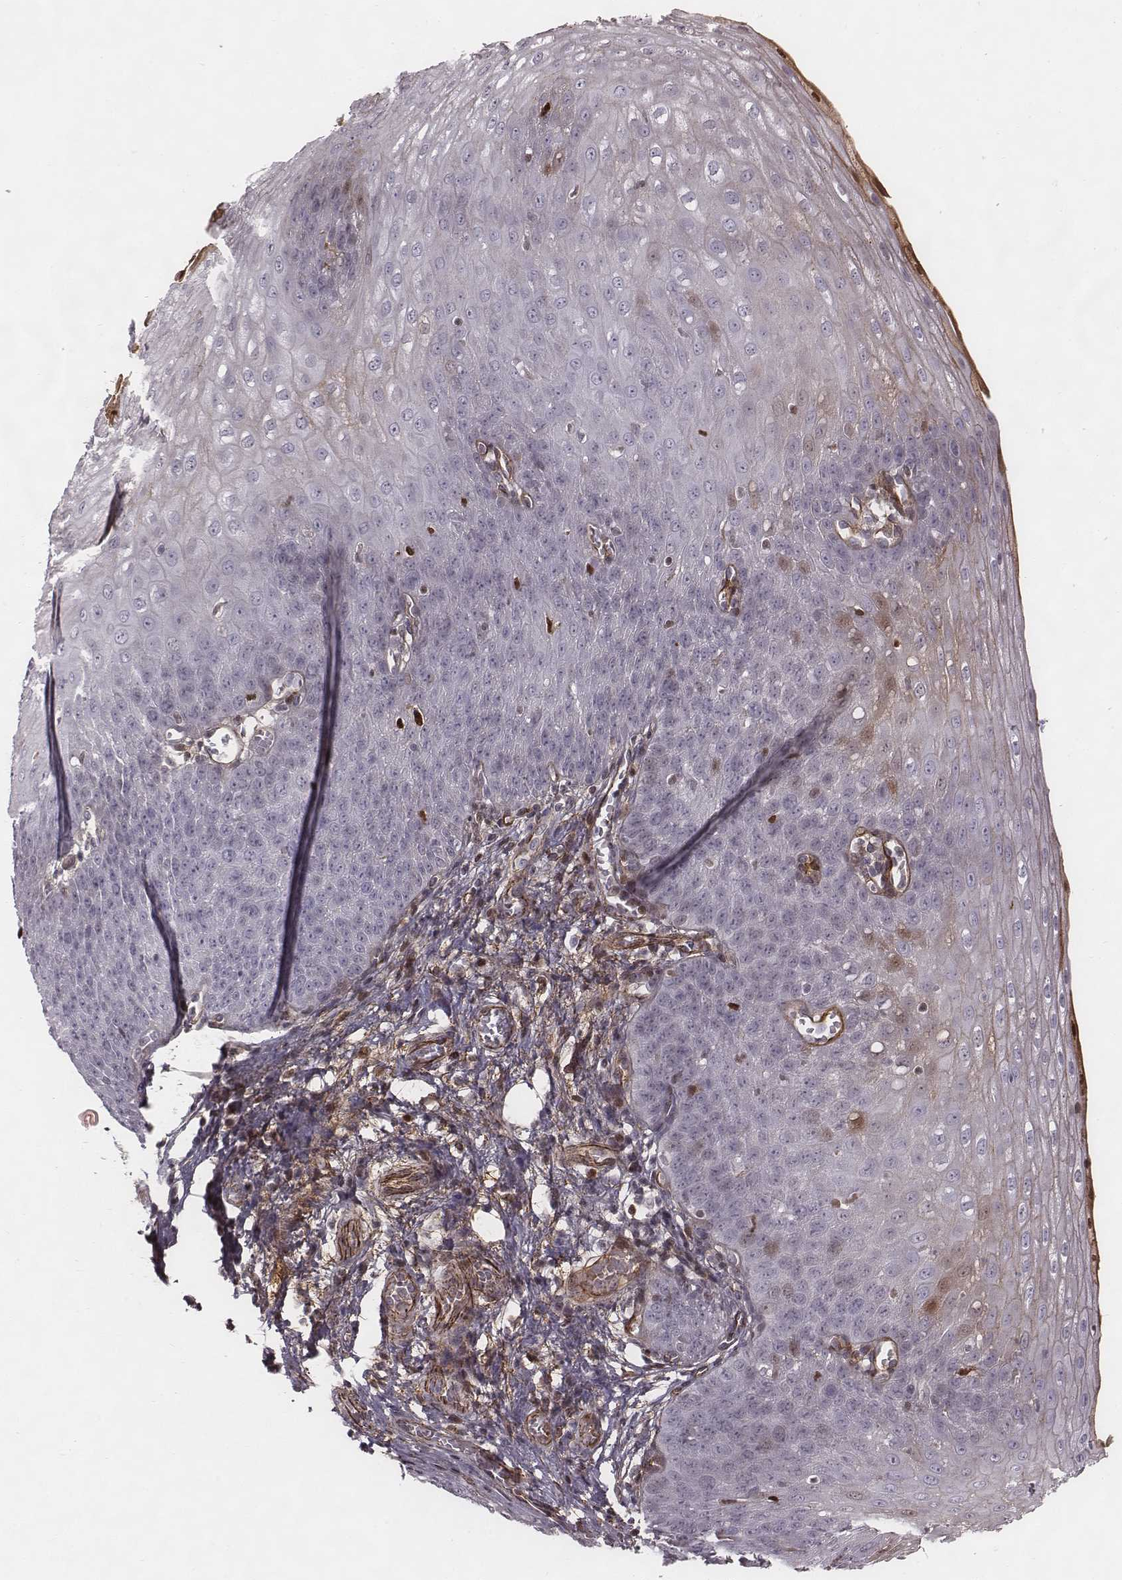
{"staining": {"intensity": "negative", "quantity": "none", "location": "none"}, "tissue": "esophagus", "cell_type": "Squamous epithelial cells", "image_type": "normal", "snomed": [{"axis": "morphology", "description": "Normal tissue, NOS"}, {"axis": "topography", "description": "Esophagus"}], "caption": "This is a micrograph of immunohistochemistry (IHC) staining of normal esophagus, which shows no expression in squamous epithelial cells.", "gene": "NDC1", "patient": {"sex": "male", "age": 71}}